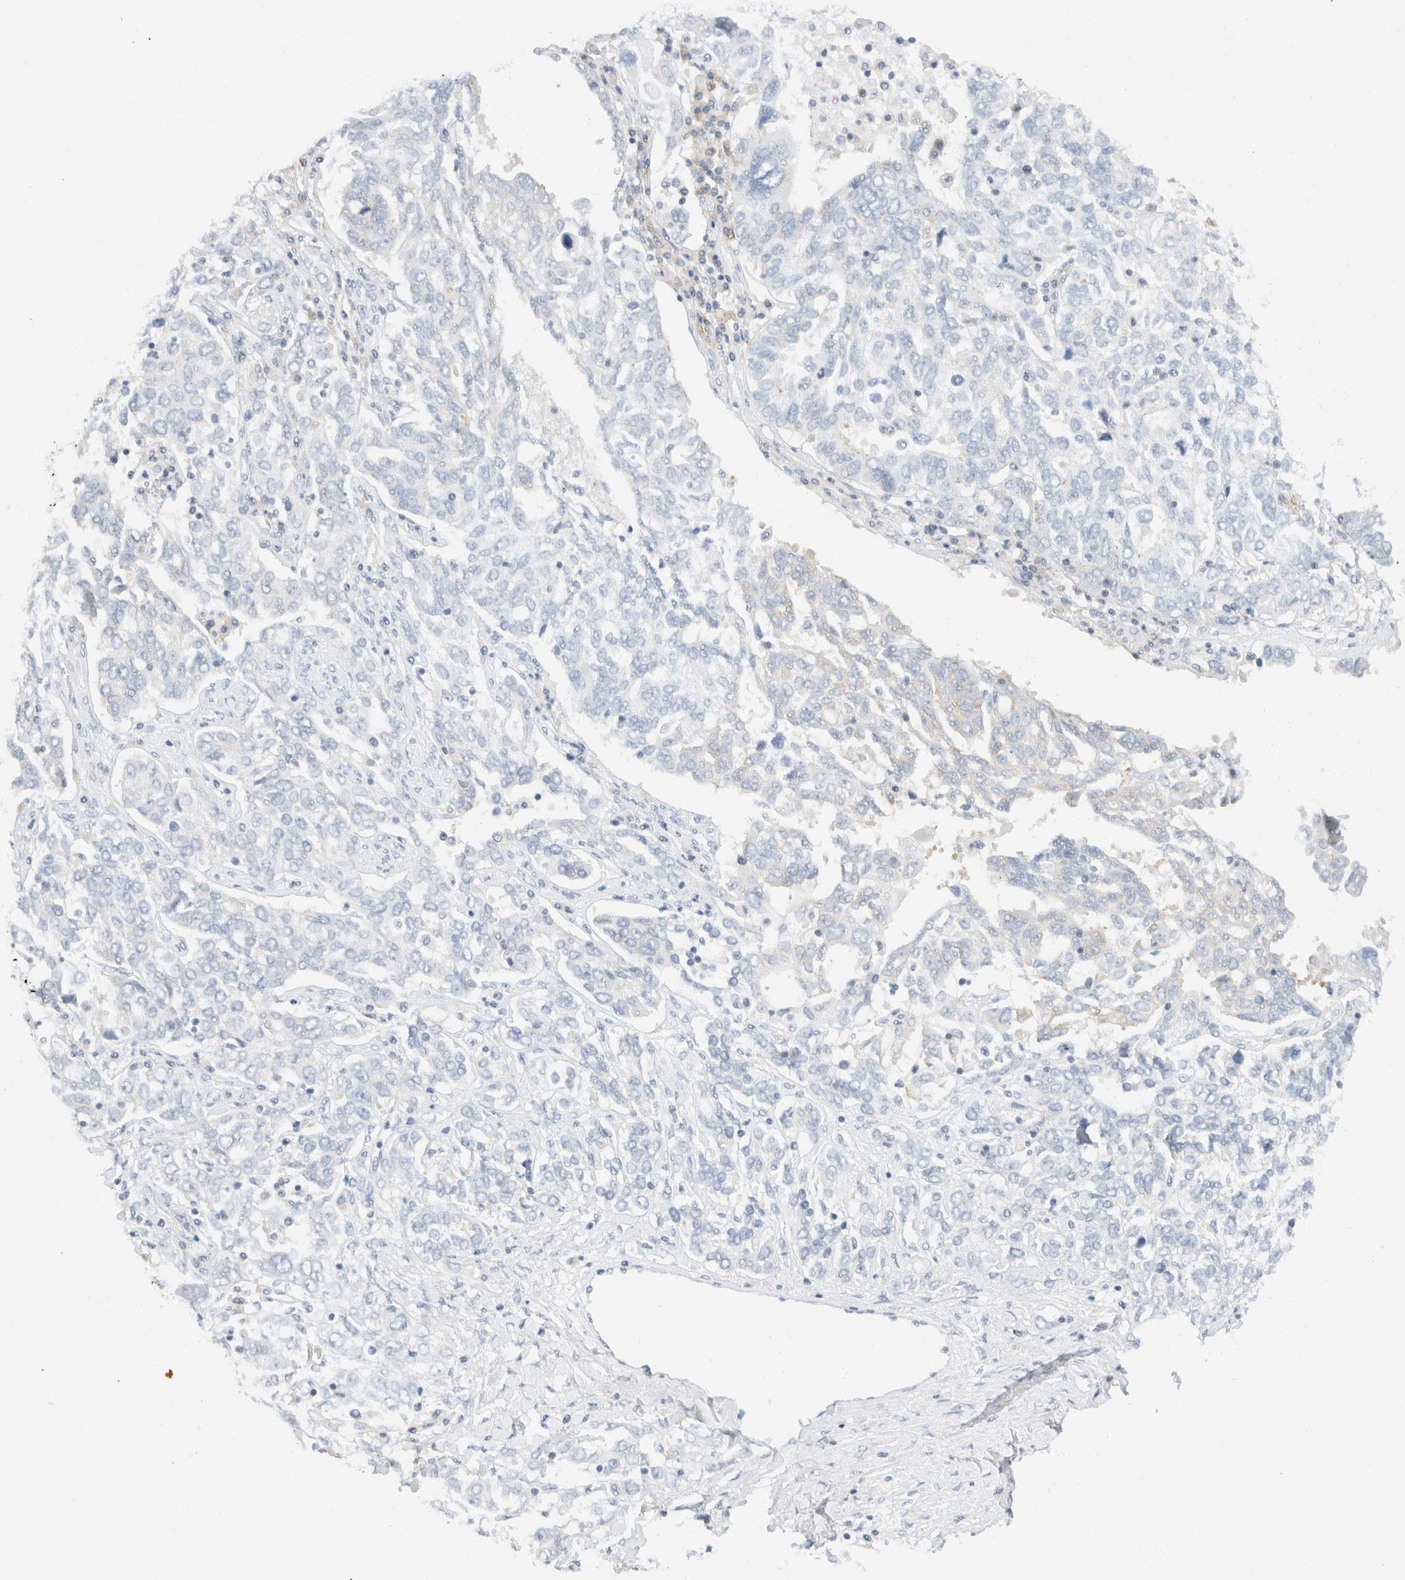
{"staining": {"intensity": "negative", "quantity": "none", "location": "none"}, "tissue": "ovarian cancer", "cell_type": "Tumor cells", "image_type": "cancer", "snomed": [{"axis": "morphology", "description": "Carcinoma, endometroid"}, {"axis": "topography", "description": "Ovary"}], "caption": "This micrograph is of ovarian cancer (endometroid carcinoma) stained with immunohistochemistry to label a protein in brown with the nuclei are counter-stained blue. There is no expression in tumor cells.", "gene": "SH3GLB2", "patient": {"sex": "female", "age": 62}}